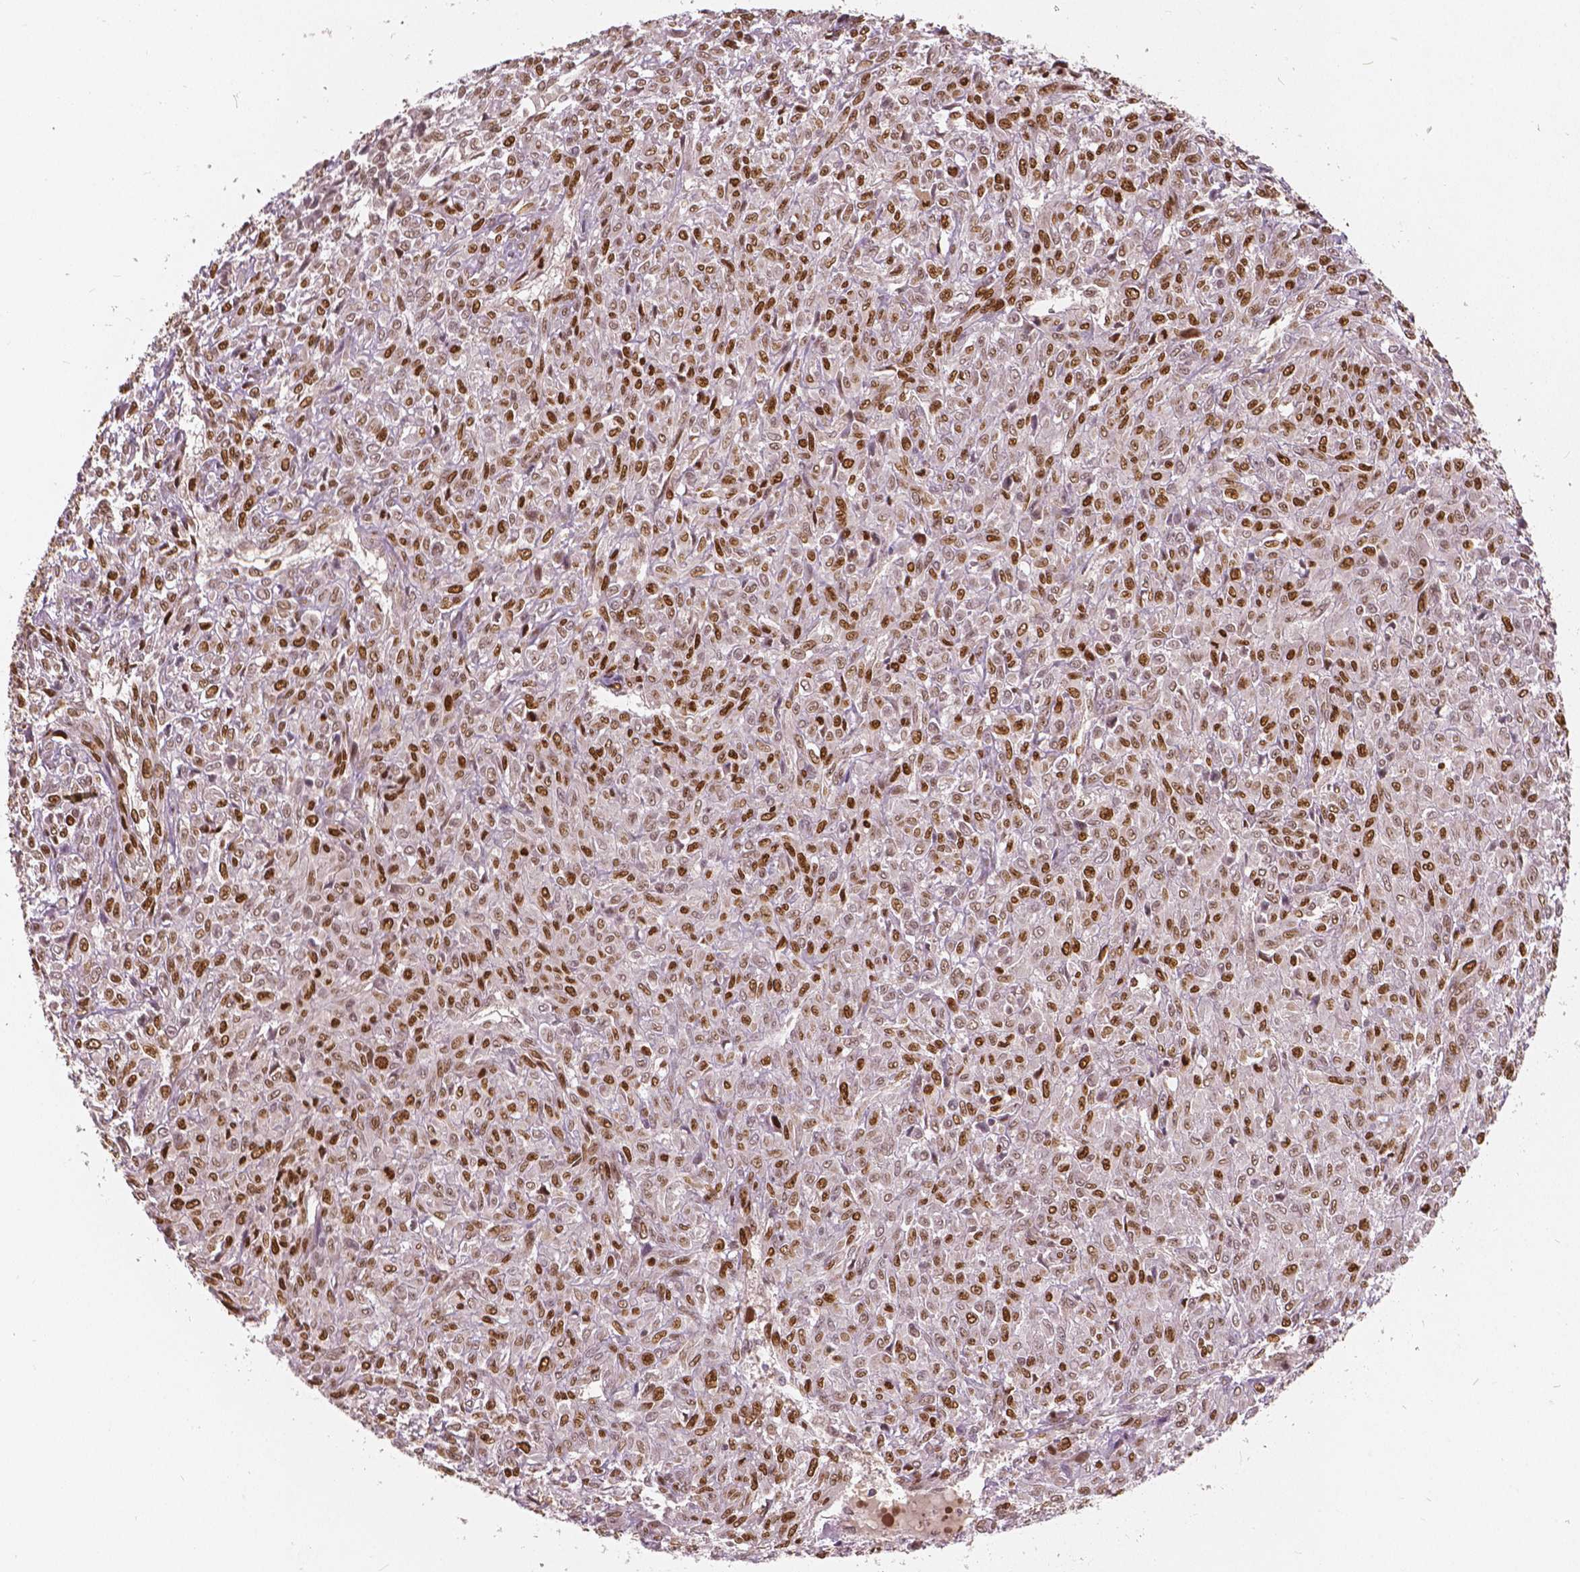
{"staining": {"intensity": "moderate", "quantity": ">75%", "location": "nuclear"}, "tissue": "renal cancer", "cell_type": "Tumor cells", "image_type": "cancer", "snomed": [{"axis": "morphology", "description": "Adenocarcinoma, NOS"}, {"axis": "topography", "description": "Kidney"}], "caption": "Moderate nuclear protein positivity is appreciated in about >75% of tumor cells in adenocarcinoma (renal). Nuclei are stained in blue.", "gene": "NSD2", "patient": {"sex": "male", "age": 58}}